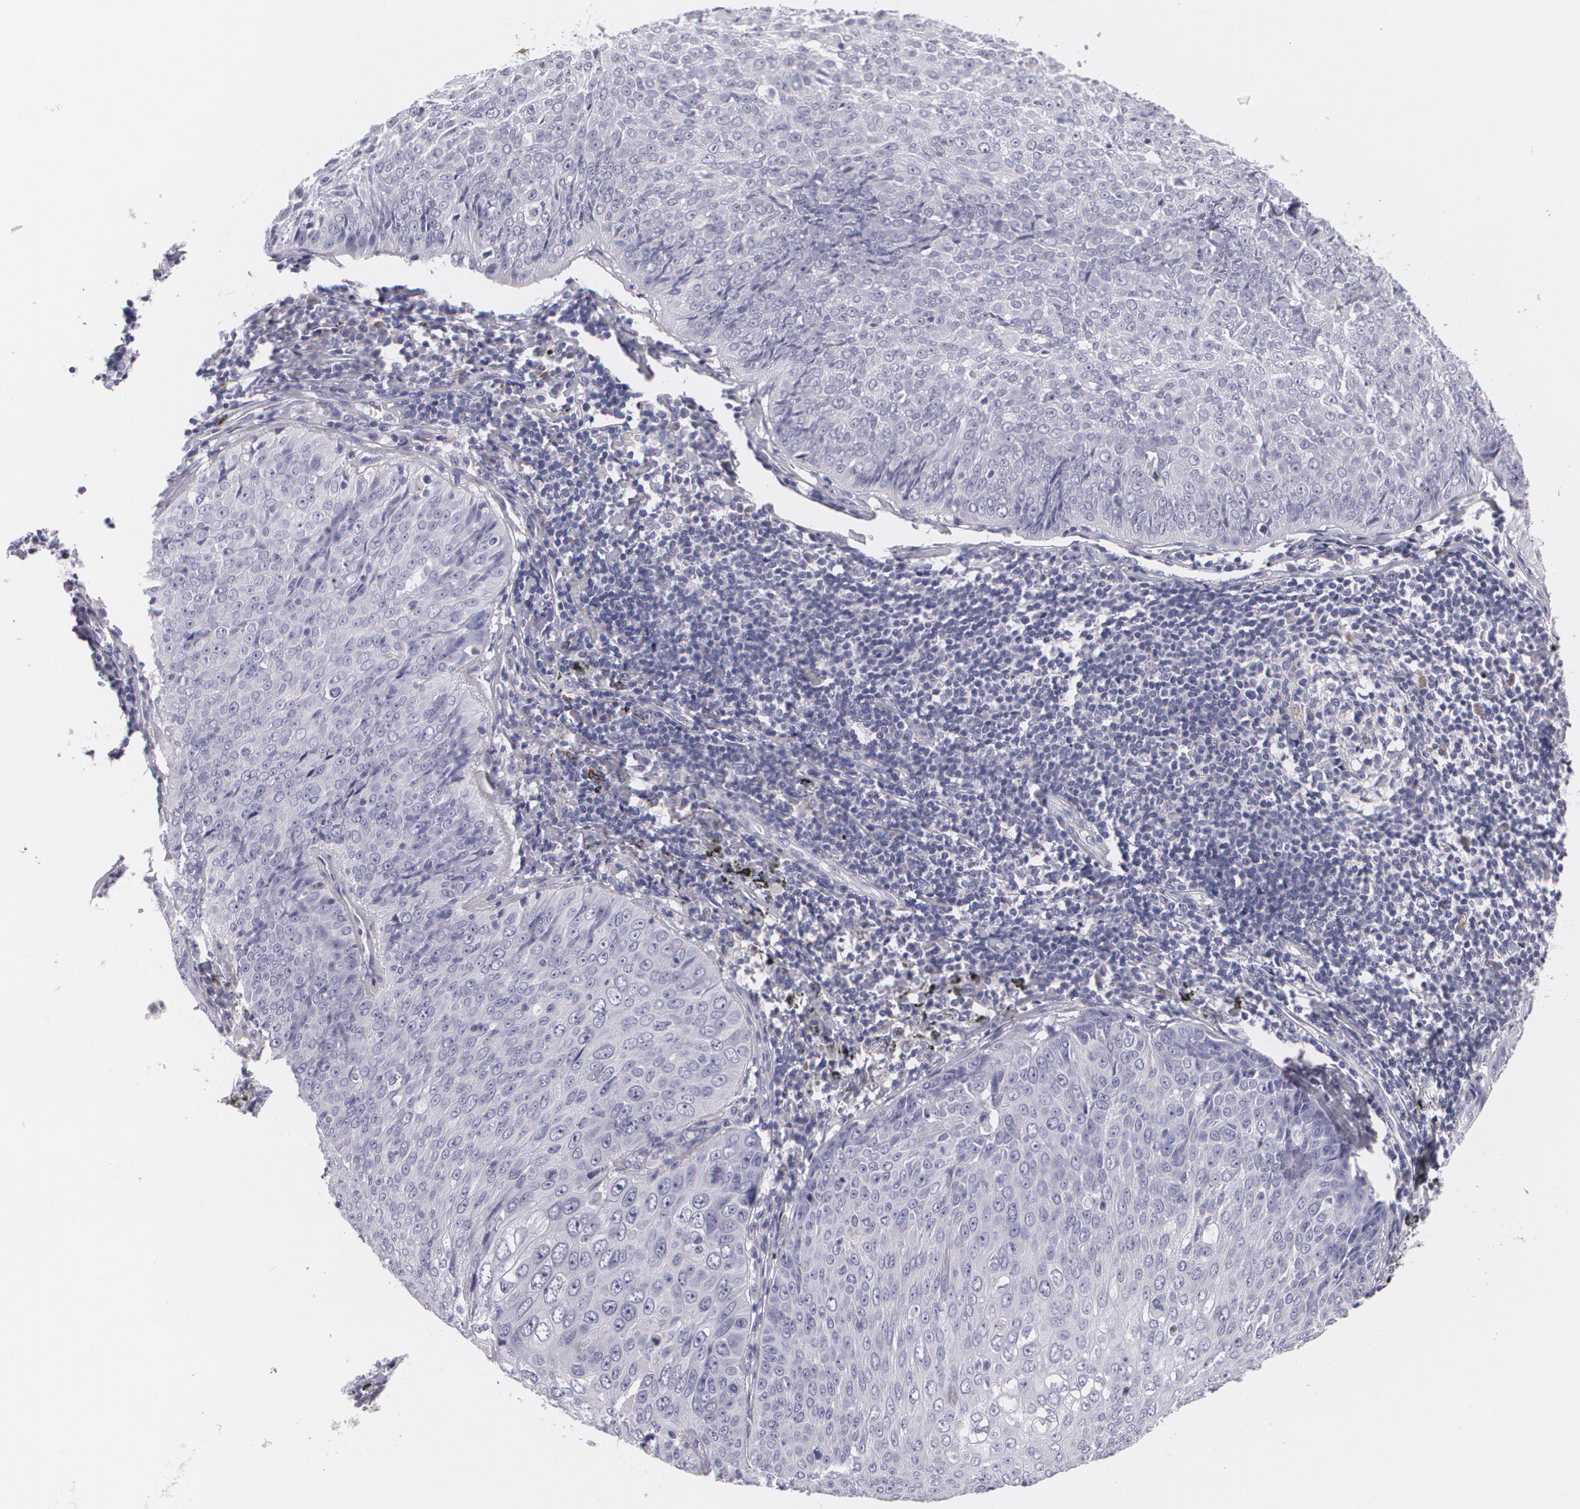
{"staining": {"intensity": "negative", "quantity": "none", "location": "none"}, "tissue": "lung cancer", "cell_type": "Tumor cells", "image_type": "cancer", "snomed": [{"axis": "morphology", "description": "Adenocarcinoma, NOS"}, {"axis": "topography", "description": "Lung"}], "caption": "A micrograph of human lung adenocarcinoma is negative for staining in tumor cells. (Stains: DAB (3,3'-diaminobenzidine) immunohistochemistry (IHC) with hematoxylin counter stain, Microscopy: brightfield microscopy at high magnification).", "gene": "FAM181A", "patient": {"sex": "male", "age": 60}}